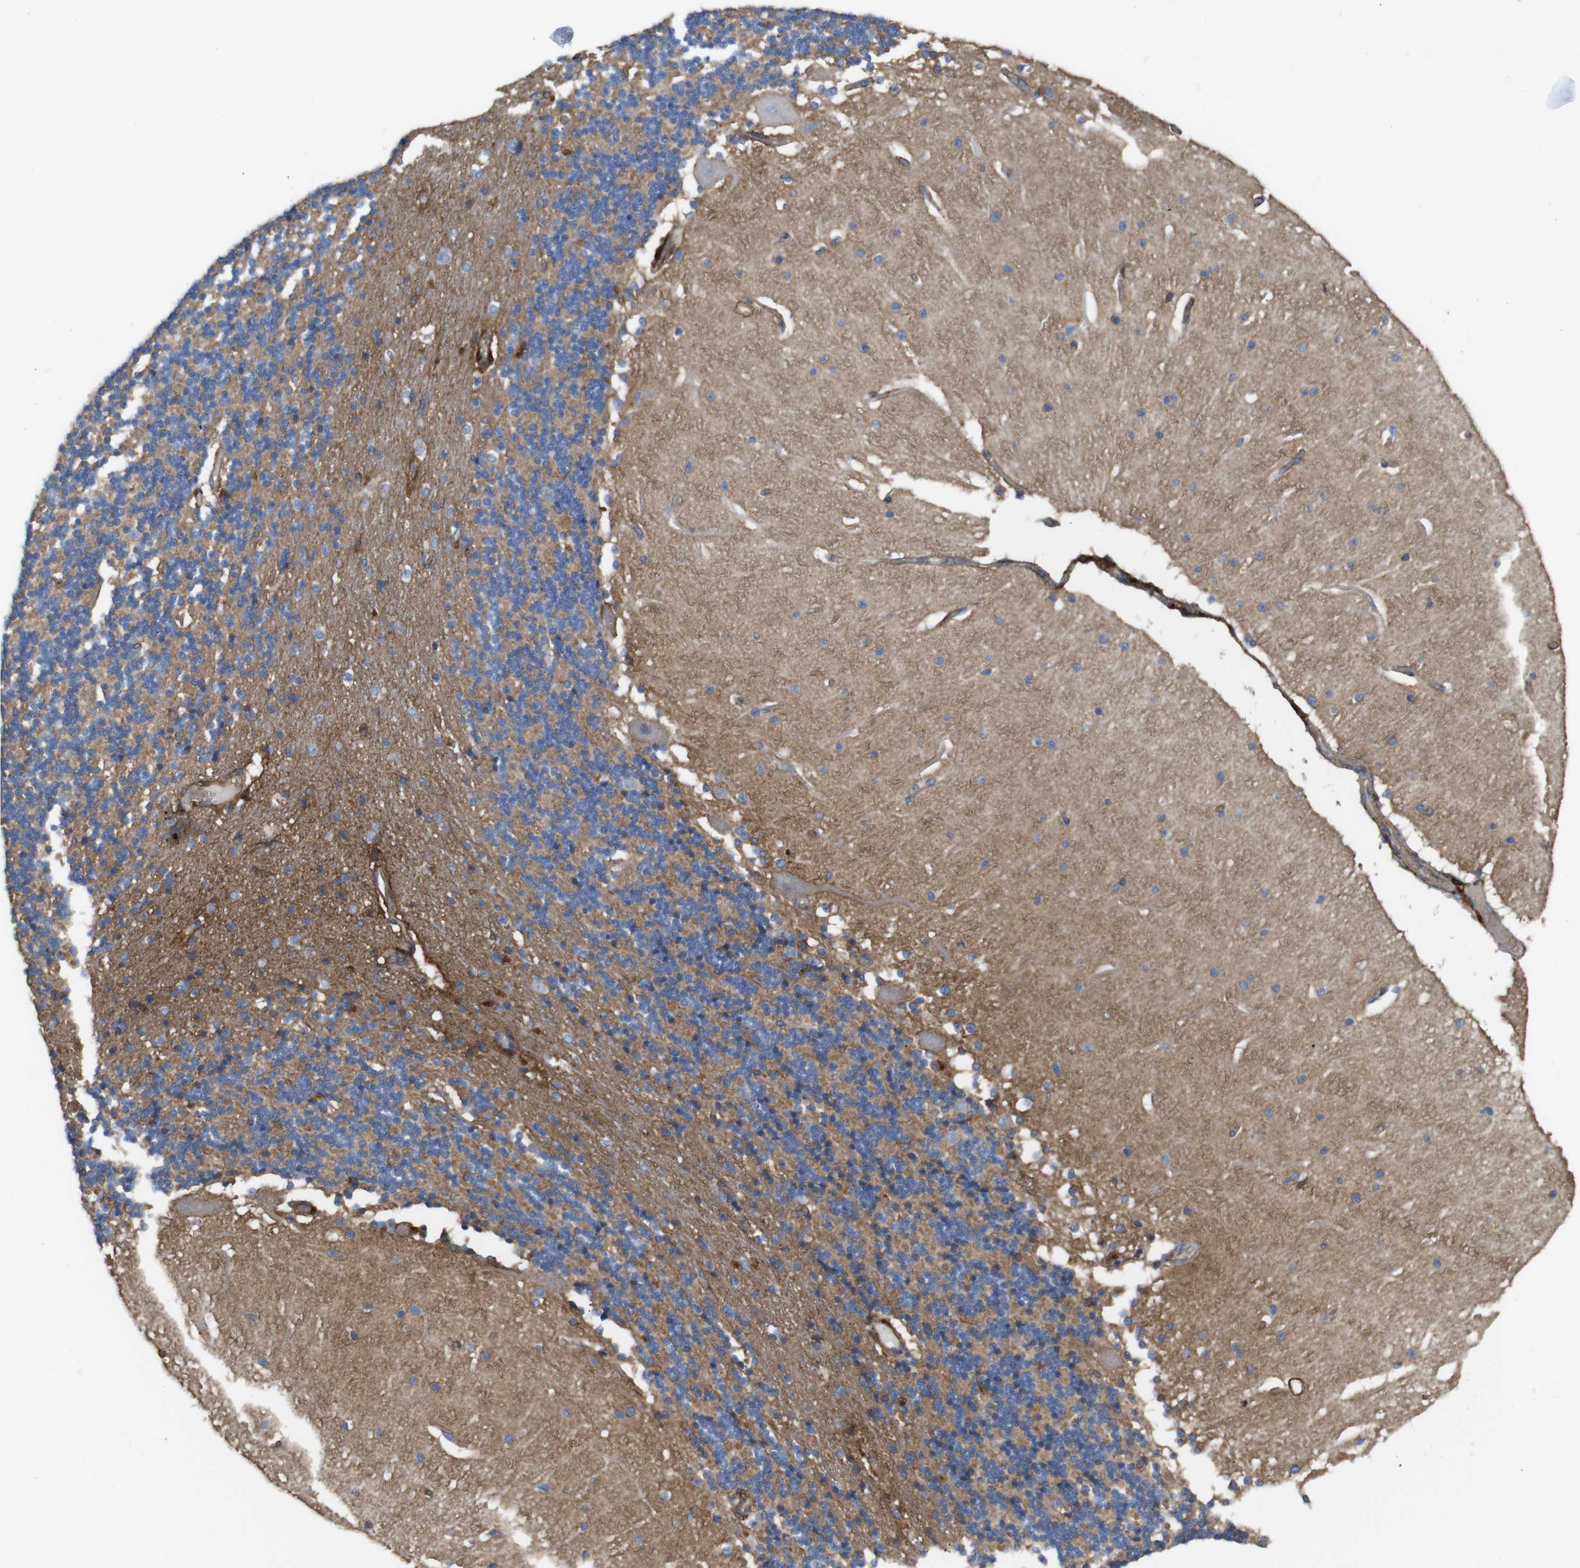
{"staining": {"intensity": "moderate", "quantity": ">75%", "location": "cytoplasmic/membranous"}, "tissue": "cerebellum", "cell_type": "Cells in granular layer", "image_type": "normal", "snomed": [{"axis": "morphology", "description": "Normal tissue, NOS"}, {"axis": "topography", "description": "Cerebellum"}], "caption": "Brown immunohistochemical staining in unremarkable cerebellum displays moderate cytoplasmic/membranous staining in approximately >75% of cells in granular layer.", "gene": "CYBRD1", "patient": {"sex": "female", "age": 54}}